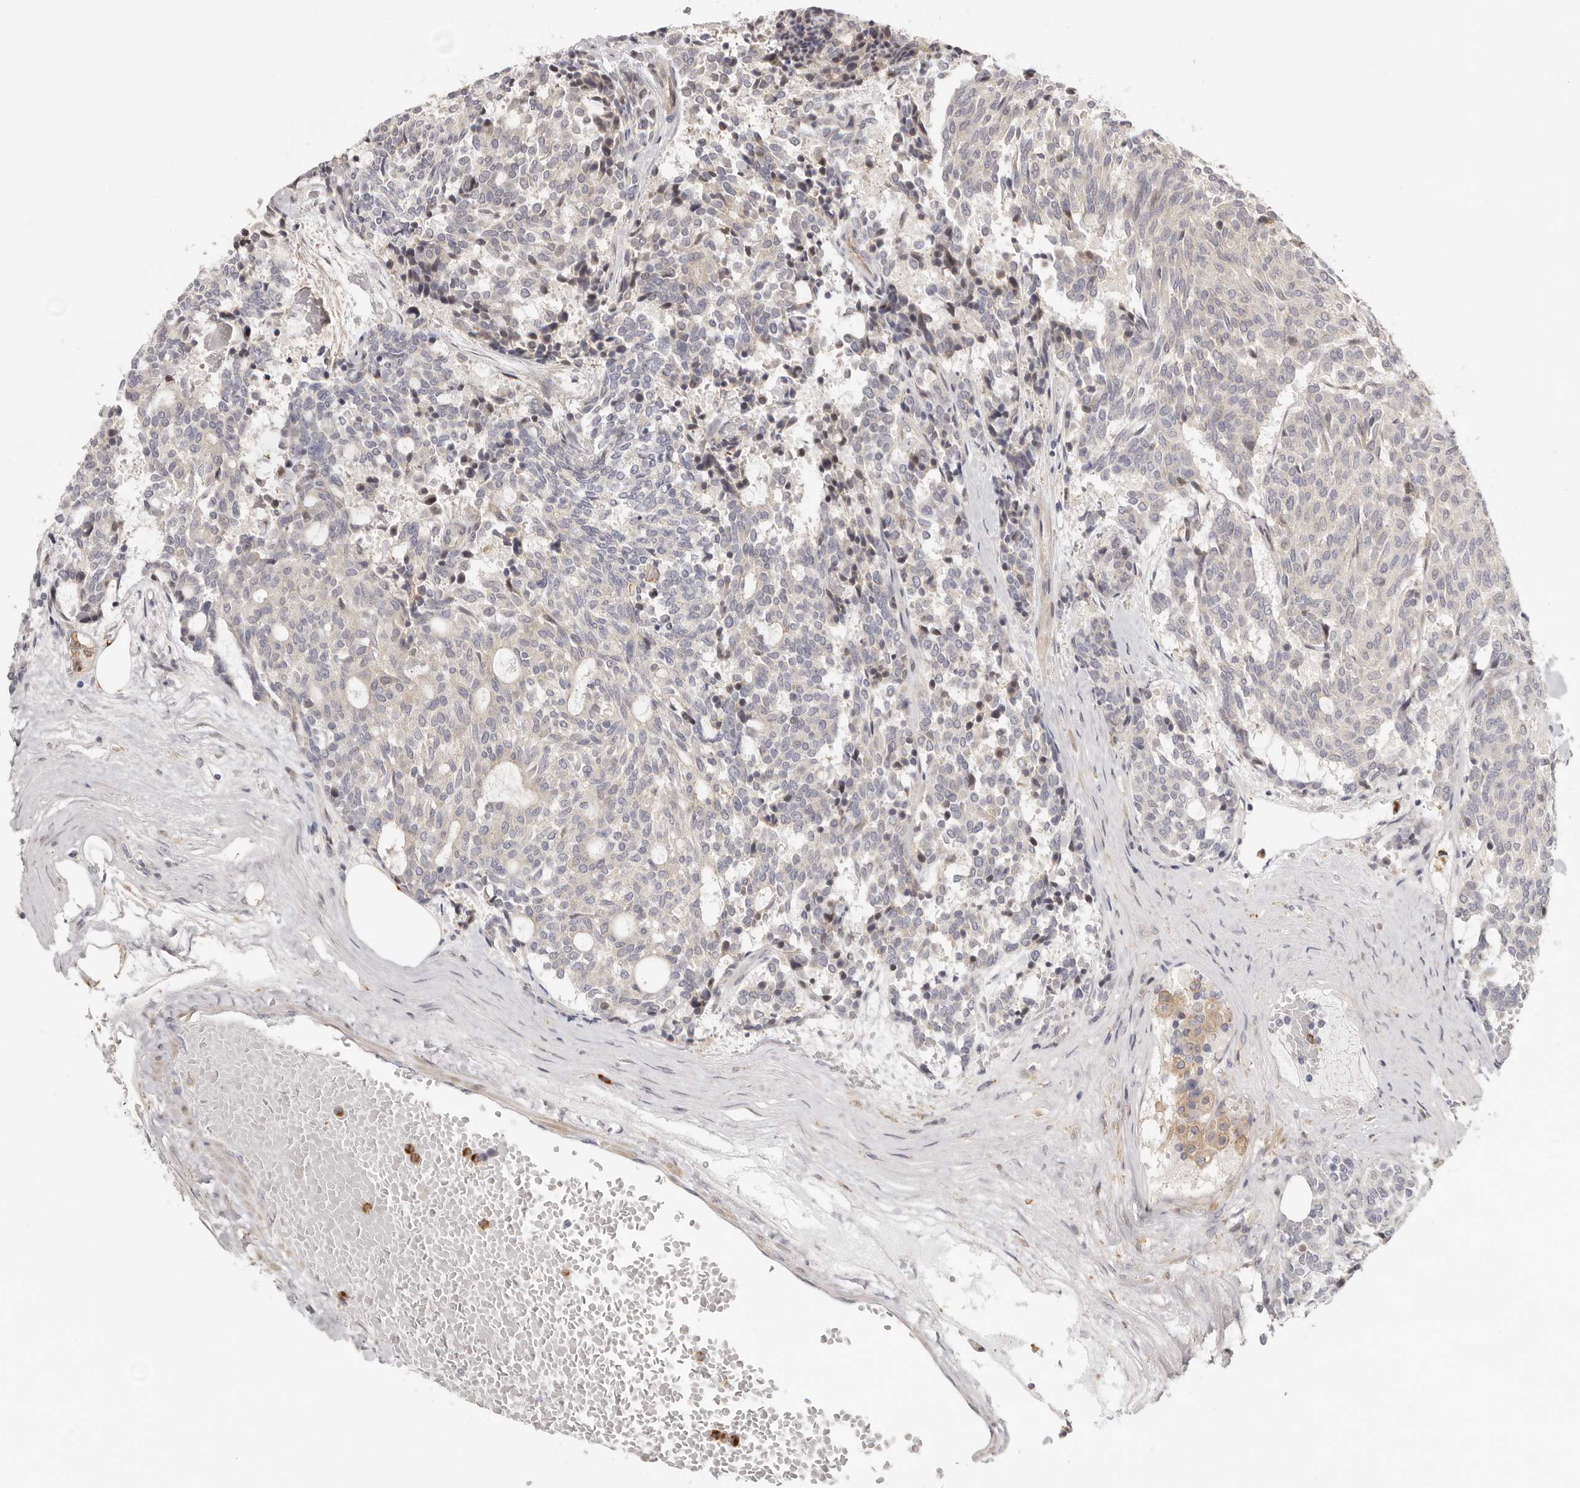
{"staining": {"intensity": "negative", "quantity": "none", "location": "none"}, "tissue": "carcinoid", "cell_type": "Tumor cells", "image_type": "cancer", "snomed": [{"axis": "morphology", "description": "Carcinoid, malignant, NOS"}, {"axis": "topography", "description": "Pancreas"}], "caption": "DAB (3,3'-diaminobenzidine) immunohistochemical staining of malignant carcinoid displays no significant positivity in tumor cells.", "gene": "MSRB2", "patient": {"sex": "female", "age": 54}}